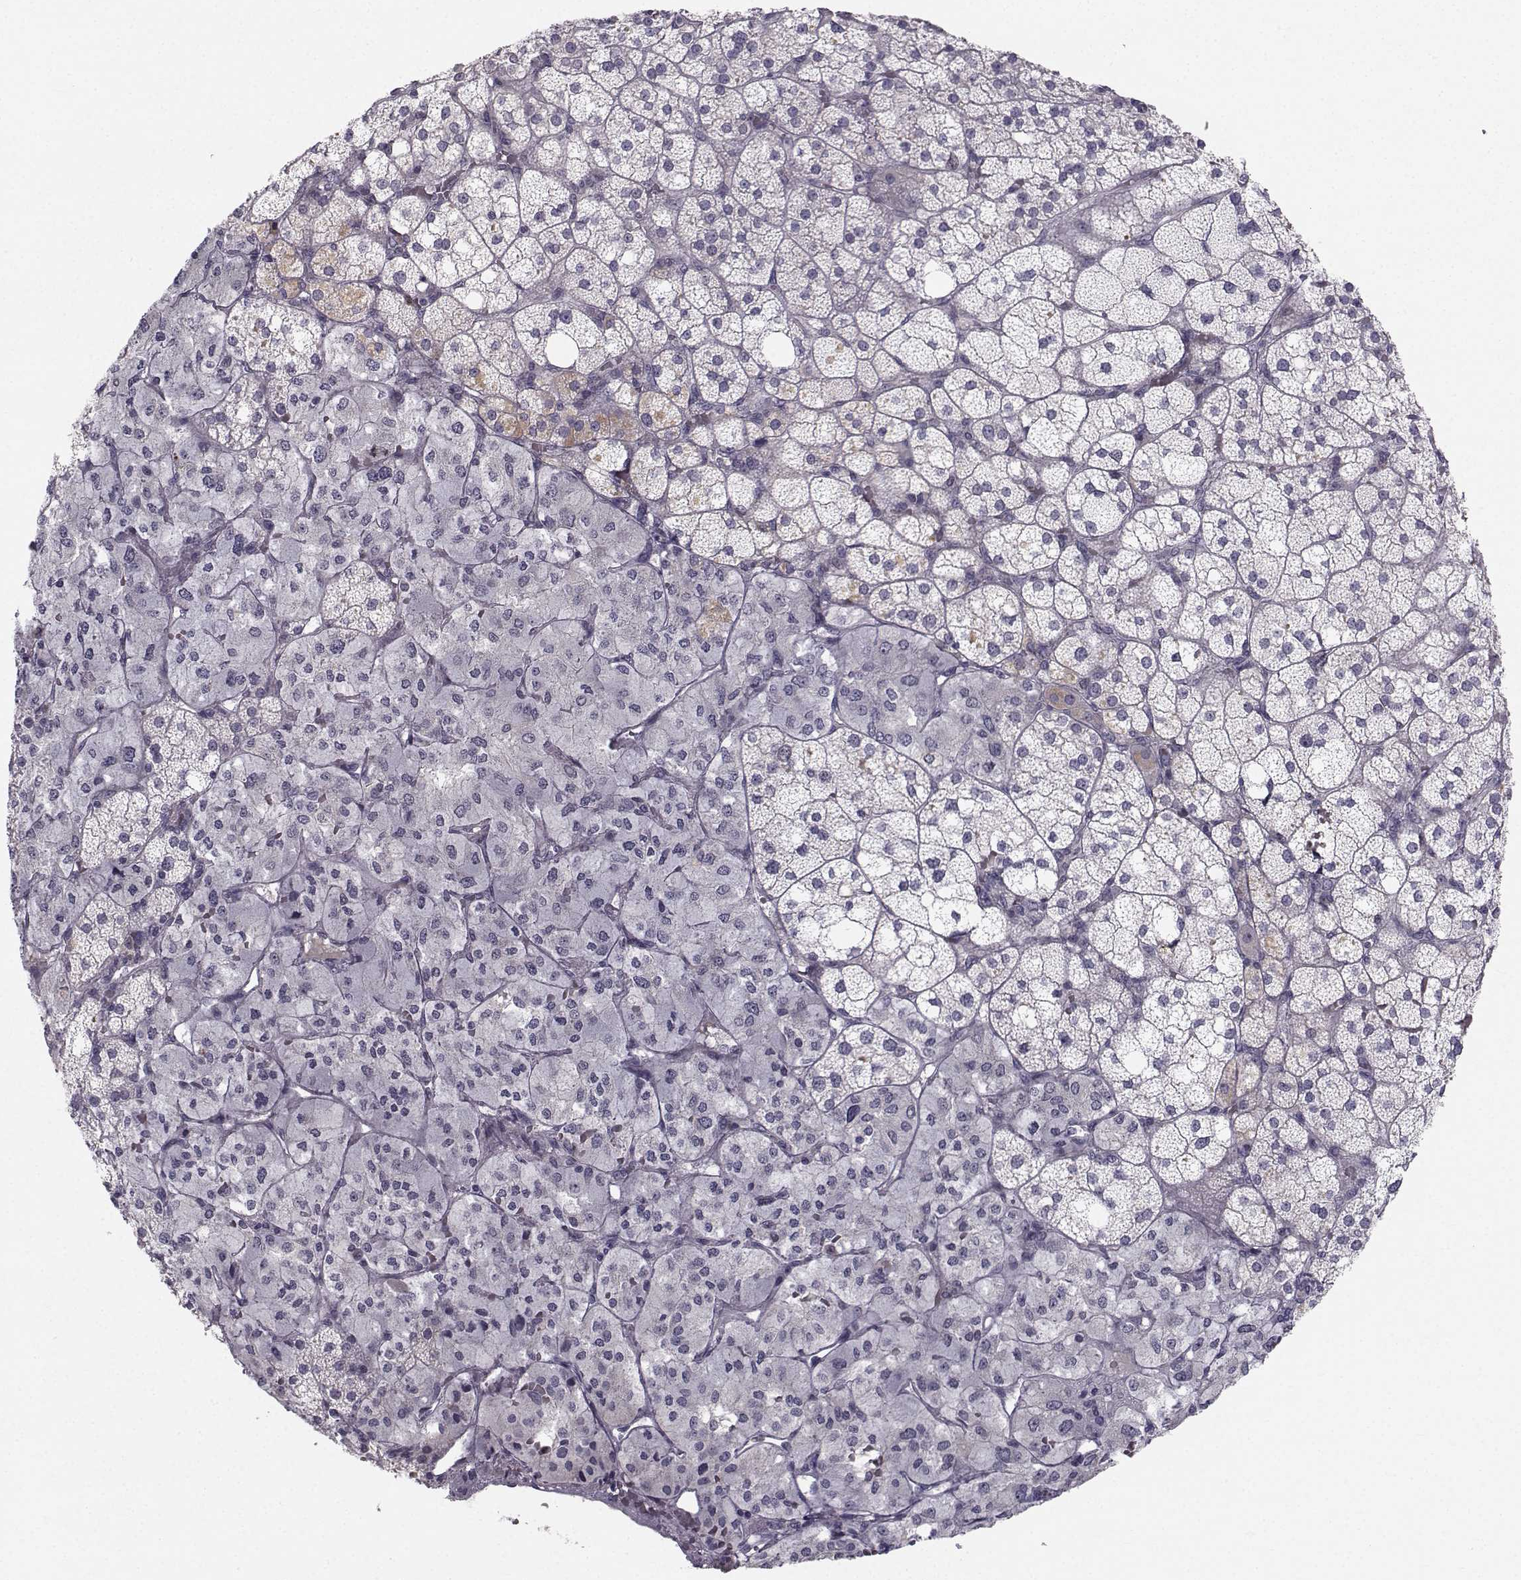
{"staining": {"intensity": "negative", "quantity": "none", "location": "none"}, "tissue": "adrenal gland", "cell_type": "Glandular cells", "image_type": "normal", "snomed": [{"axis": "morphology", "description": "Normal tissue, NOS"}, {"axis": "topography", "description": "Adrenal gland"}], "caption": "The image displays no staining of glandular cells in benign adrenal gland.", "gene": "LRP8", "patient": {"sex": "male", "age": 53}}